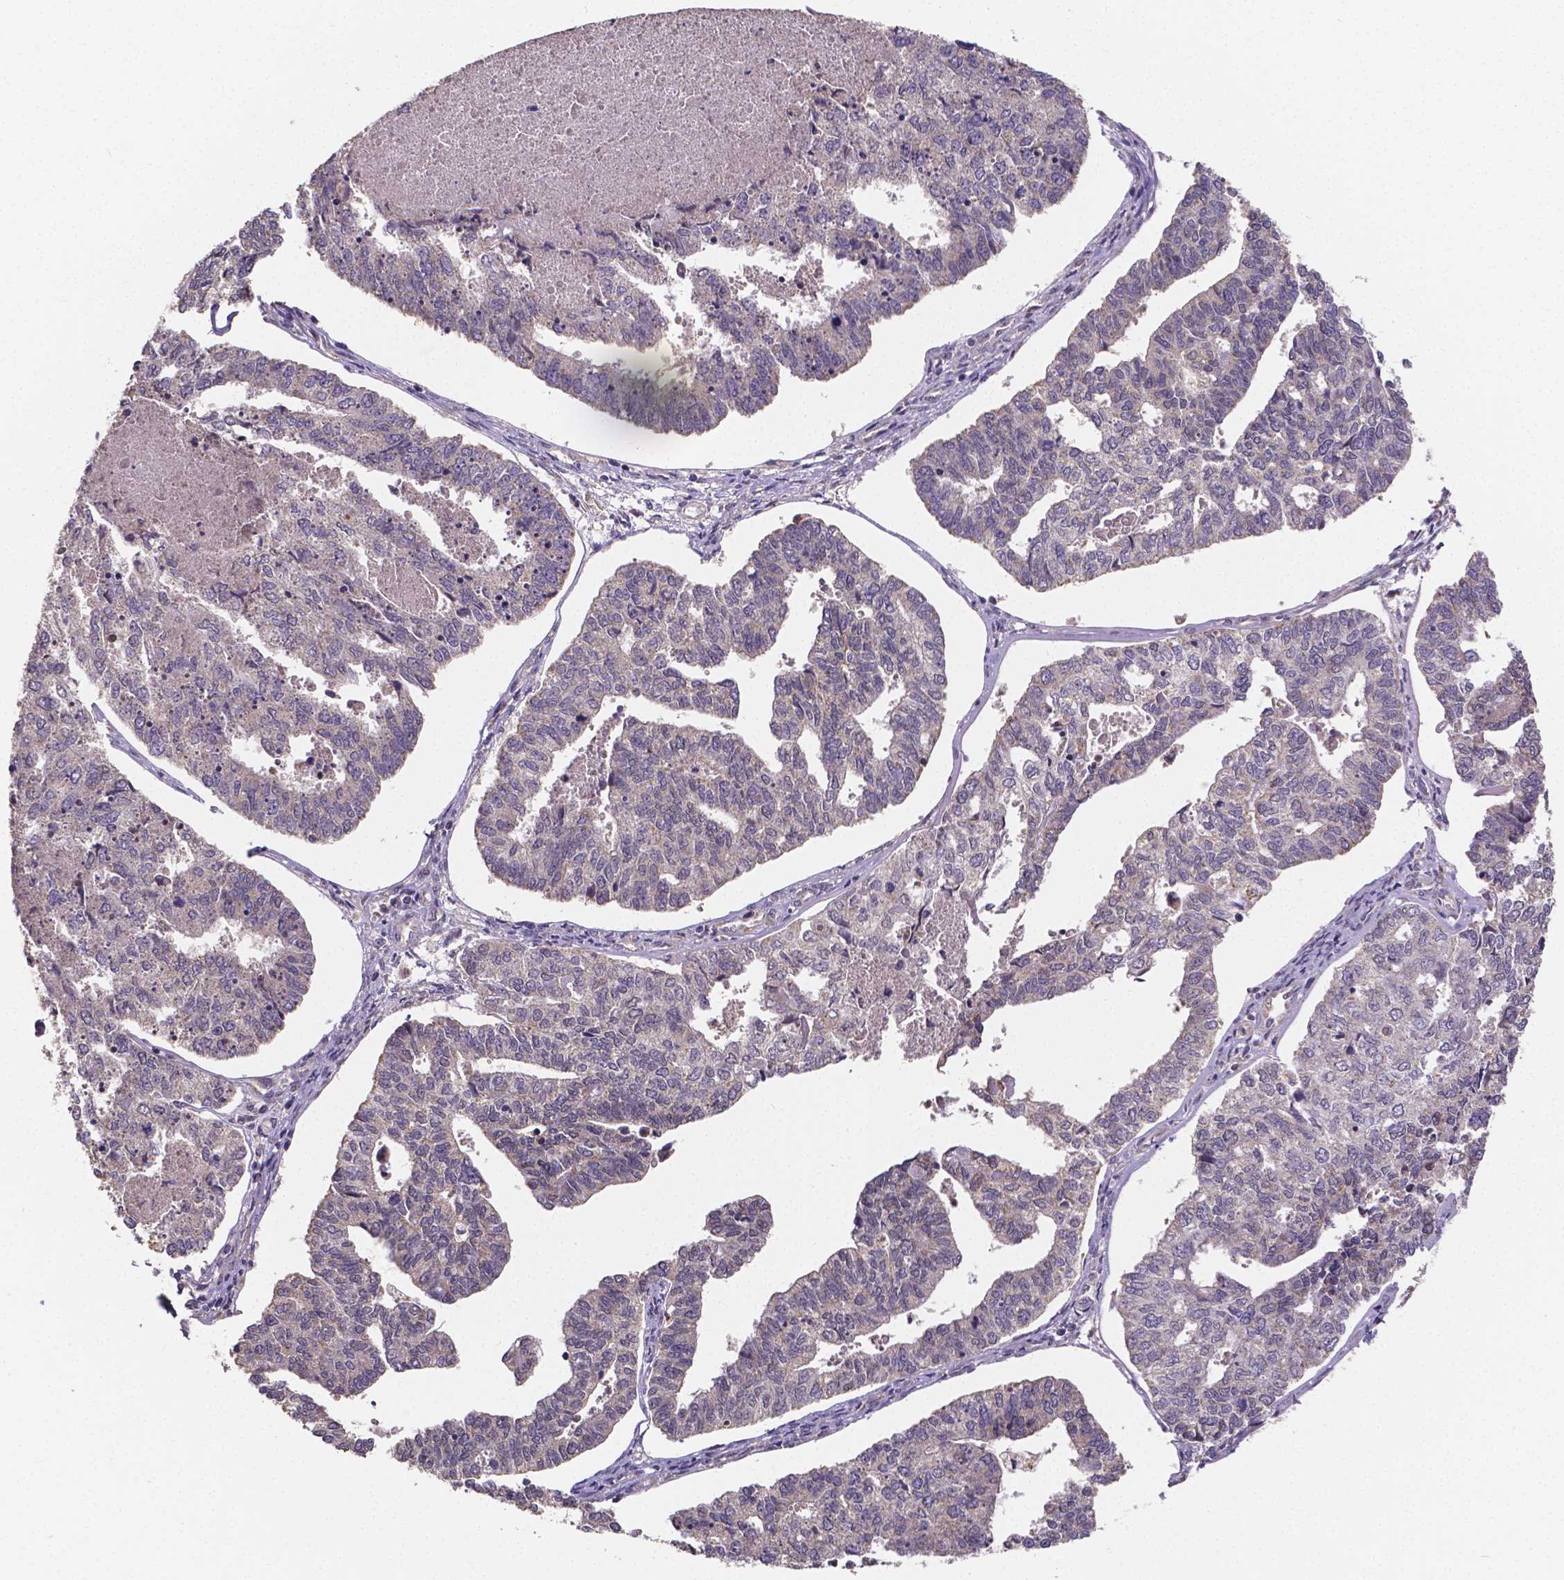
{"staining": {"intensity": "negative", "quantity": "none", "location": "none"}, "tissue": "endometrial cancer", "cell_type": "Tumor cells", "image_type": "cancer", "snomed": [{"axis": "morphology", "description": "Adenocarcinoma, NOS"}, {"axis": "topography", "description": "Endometrium"}], "caption": "Tumor cells are negative for brown protein staining in adenocarcinoma (endometrial). (DAB immunohistochemistry (IHC), high magnification).", "gene": "CTNNA2", "patient": {"sex": "female", "age": 73}}